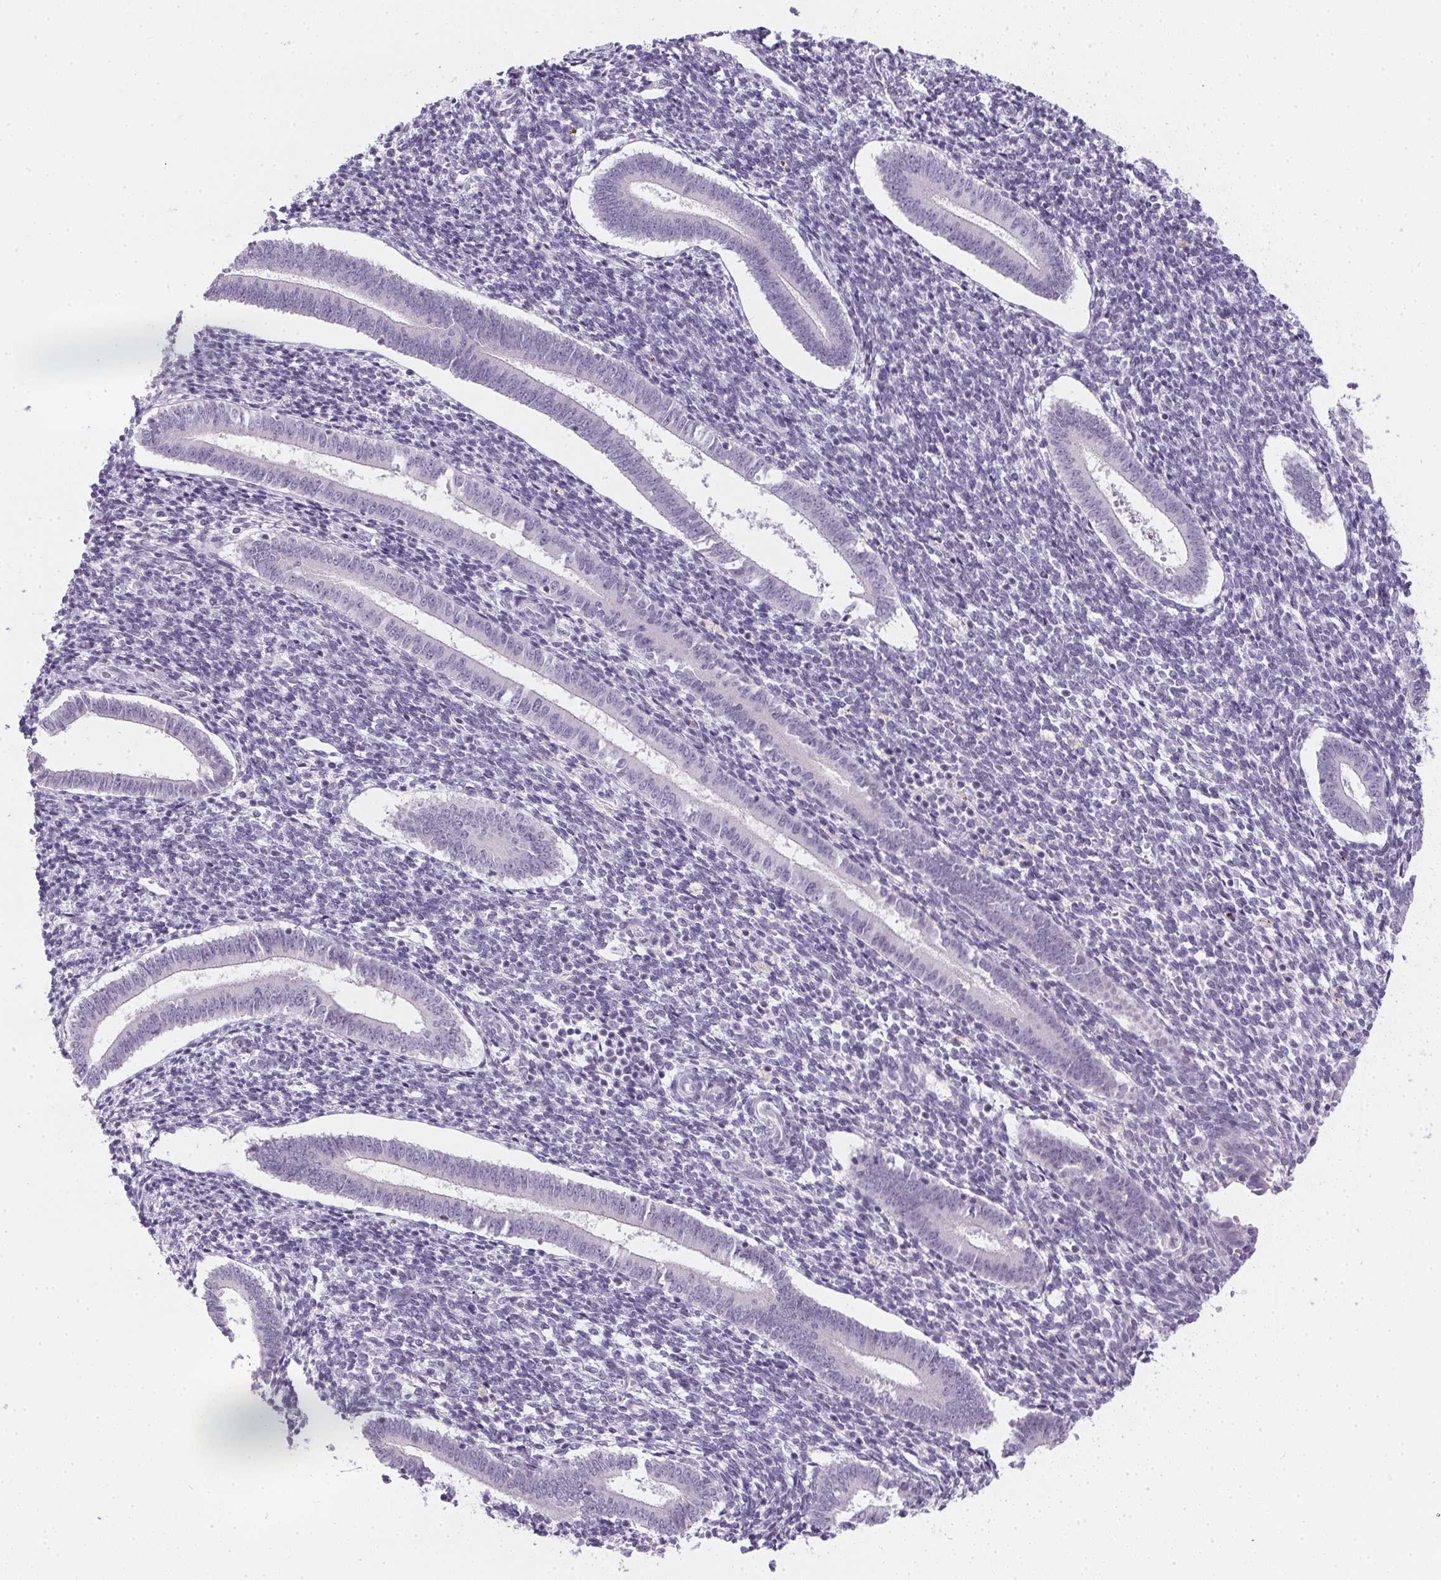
{"staining": {"intensity": "negative", "quantity": "none", "location": "none"}, "tissue": "endometrium", "cell_type": "Cells in endometrial stroma", "image_type": "normal", "snomed": [{"axis": "morphology", "description": "Normal tissue, NOS"}, {"axis": "topography", "description": "Endometrium"}], "caption": "Immunohistochemistry of normal human endometrium reveals no staining in cells in endometrial stroma.", "gene": "GSDMC", "patient": {"sex": "female", "age": 25}}